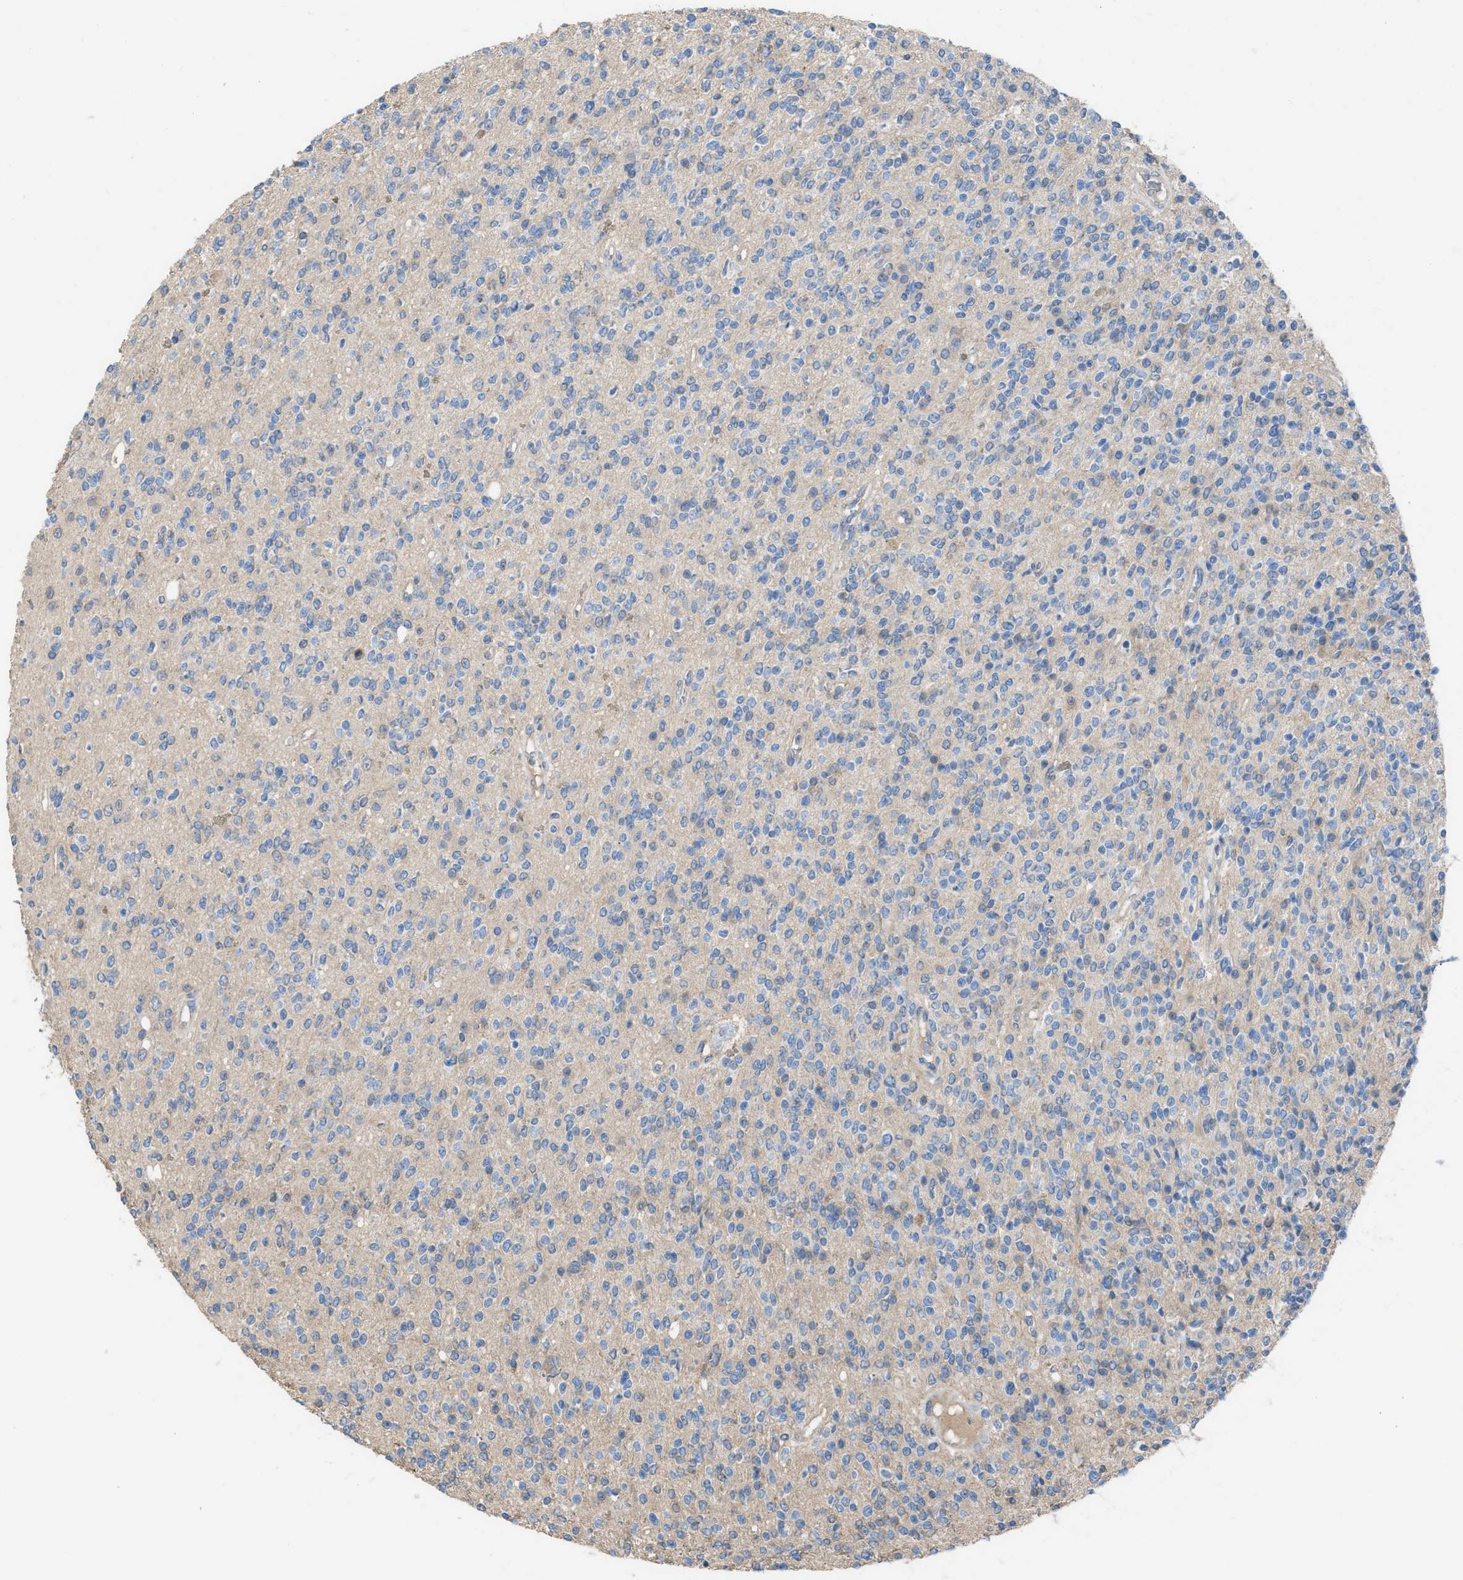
{"staining": {"intensity": "weak", "quantity": "<25%", "location": "cytoplasmic/membranous"}, "tissue": "glioma", "cell_type": "Tumor cells", "image_type": "cancer", "snomed": [{"axis": "morphology", "description": "Glioma, malignant, High grade"}, {"axis": "topography", "description": "Brain"}], "caption": "Tumor cells are negative for brown protein staining in glioma.", "gene": "NQO2", "patient": {"sex": "male", "age": 34}}